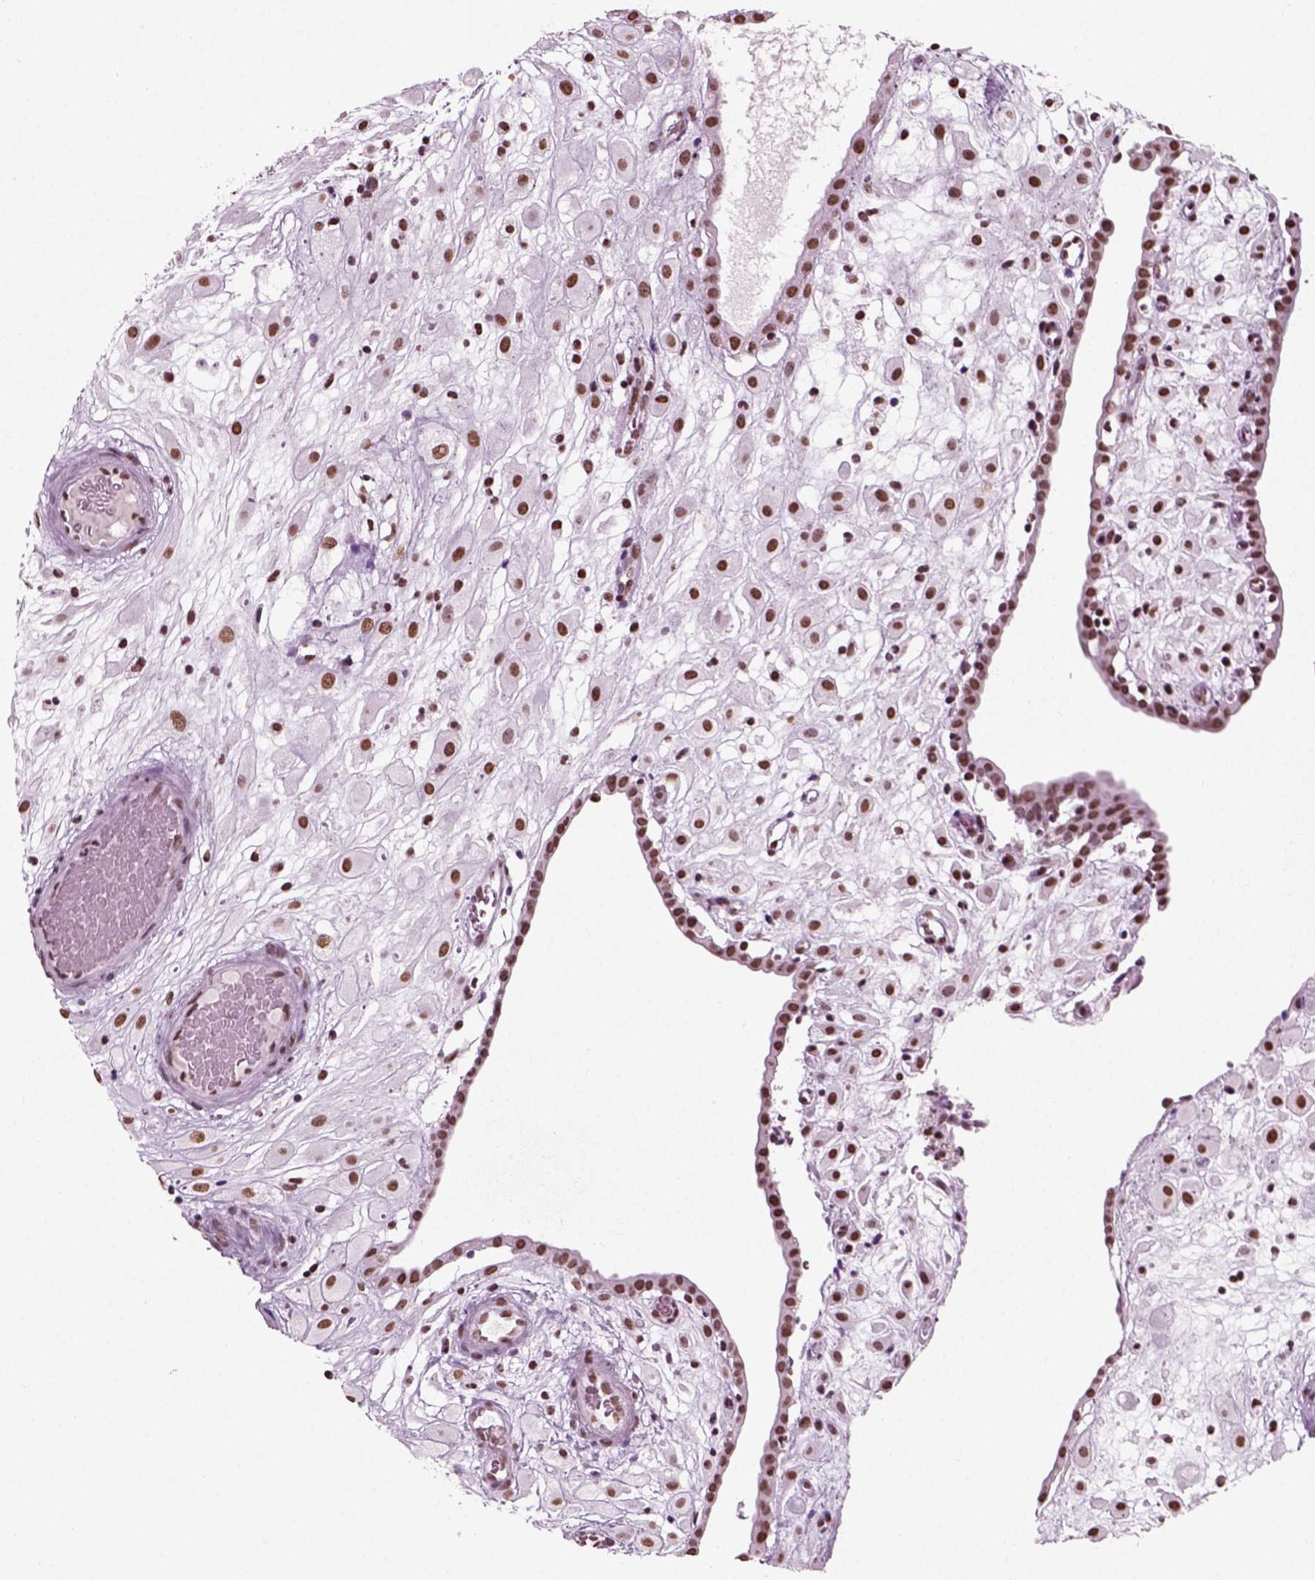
{"staining": {"intensity": "strong", "quantity": ">75%", "location": "nuclear"}, "tissue": "placenta", "cell_type": "Decidual cells", "image_type": "normal", "snomed": [{"axis": "morphology", "description": "Normal tissue, NOS"}, {"axis": "topography", "description": "Placenta"}], "caption": "Placenta stained with DAB immunohistochemistry demonstrates high levels of strong nuclear staining in about >75% of decidual cells. The protein is shown in brown color, while the nuclei are stained blue.", "gene": "POLR1H", "patient": {"sex": "female", "age": 24}}